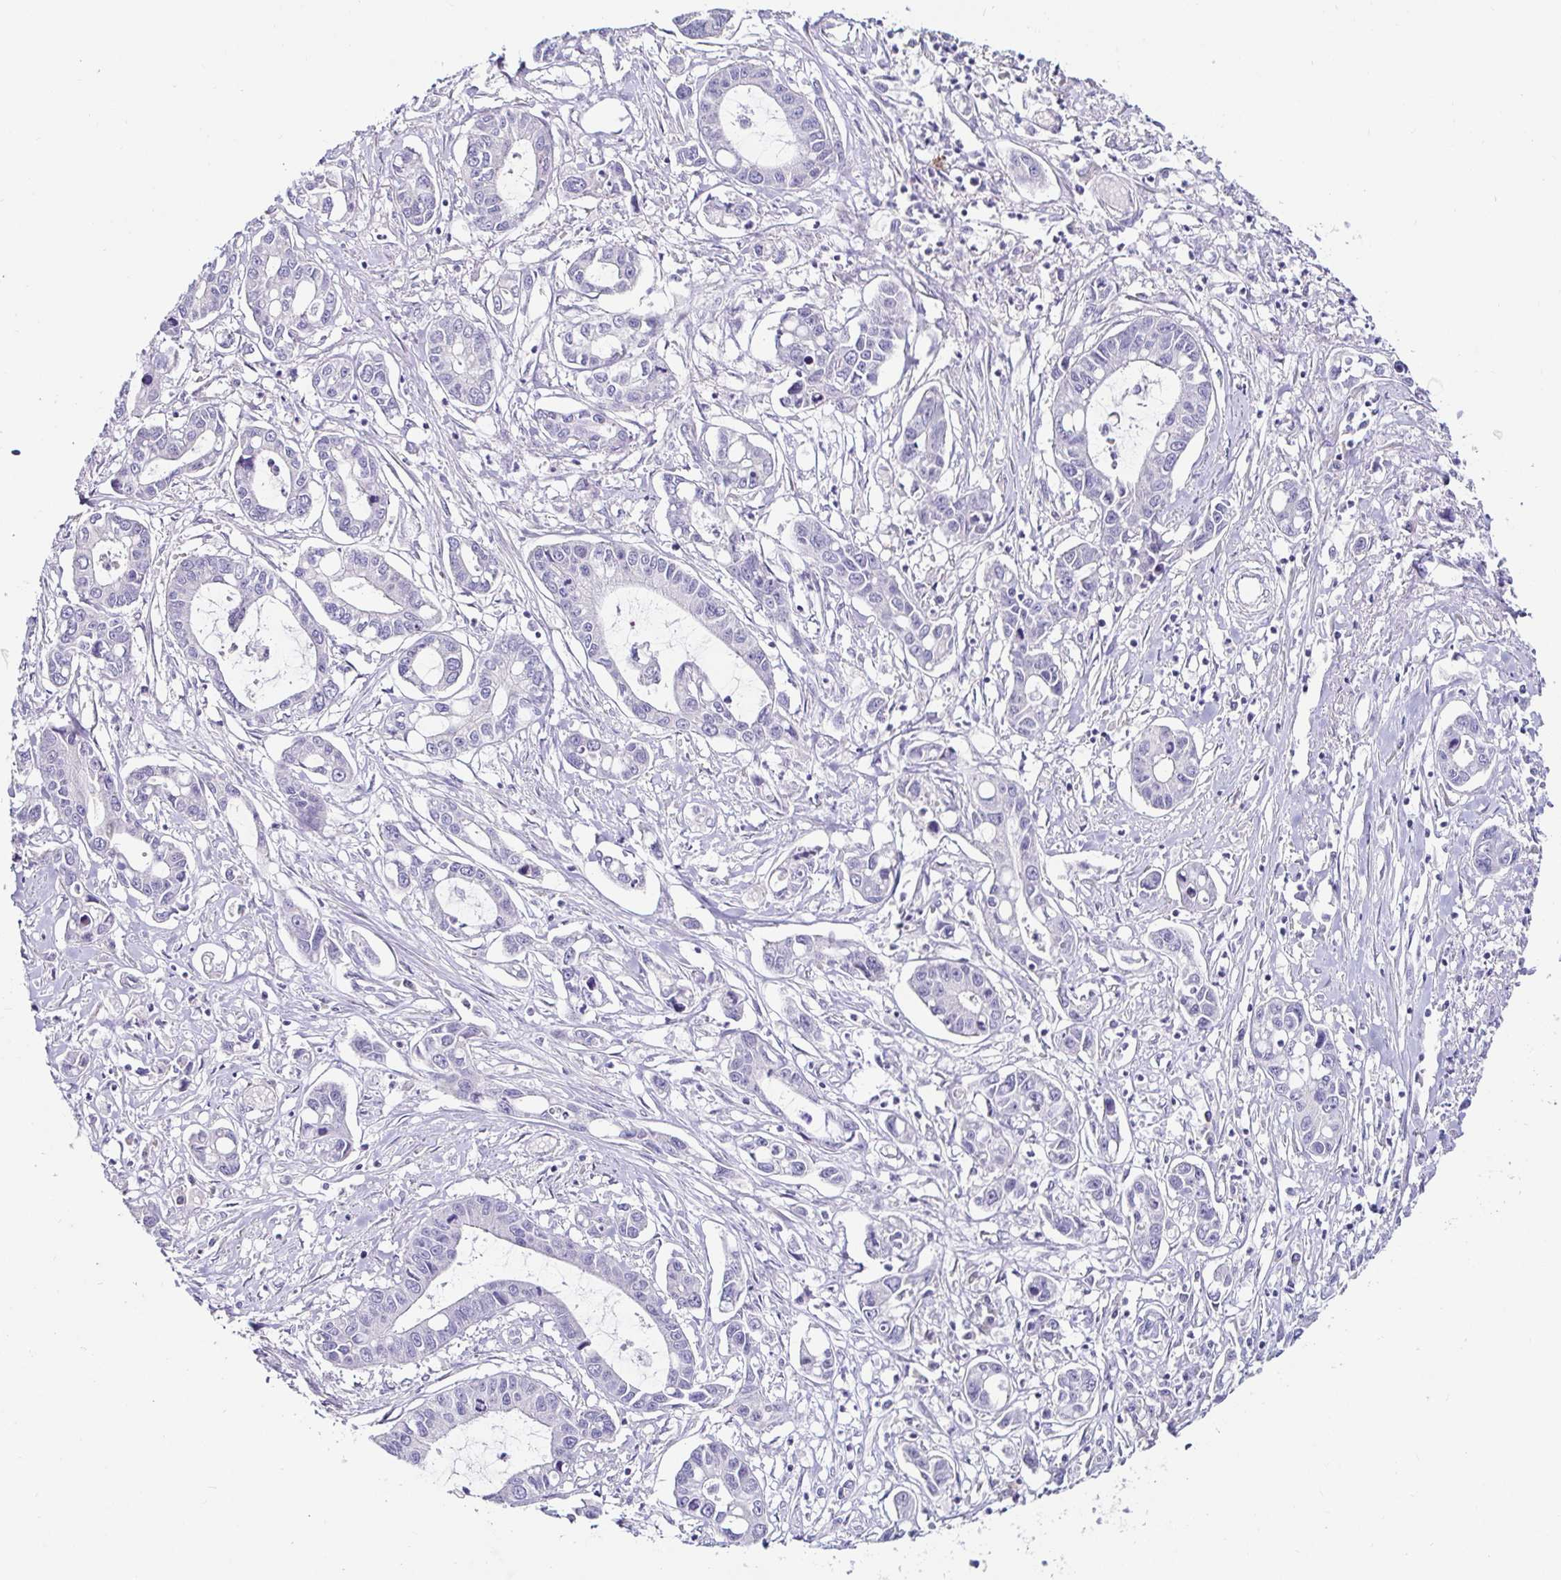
{"staining": {"intensity": "negative", "quantity": "none", "location": "none"}, "tissue": "liver cancer", "cell_type": "Tumor cells", "image_type": "cancer", "snomed": [{"axis": "morphology", "description": "Cholangiocarcinoma"}, {"axis": "topography", "description": "Liver"}], "caption": "Immunohistochemistry of human liver cancer (cholangiocarcinoma) displays no staining in tumor cells. The staining was performed using DAB (3,3'-diaminobenzidine) to visualize the protein expression in brown, while the nuclei were stained in blue with hematoxylin (Magnification: 20x).", "gene": "C4orf17", "patient": {"sex": "male", "age": 58}}